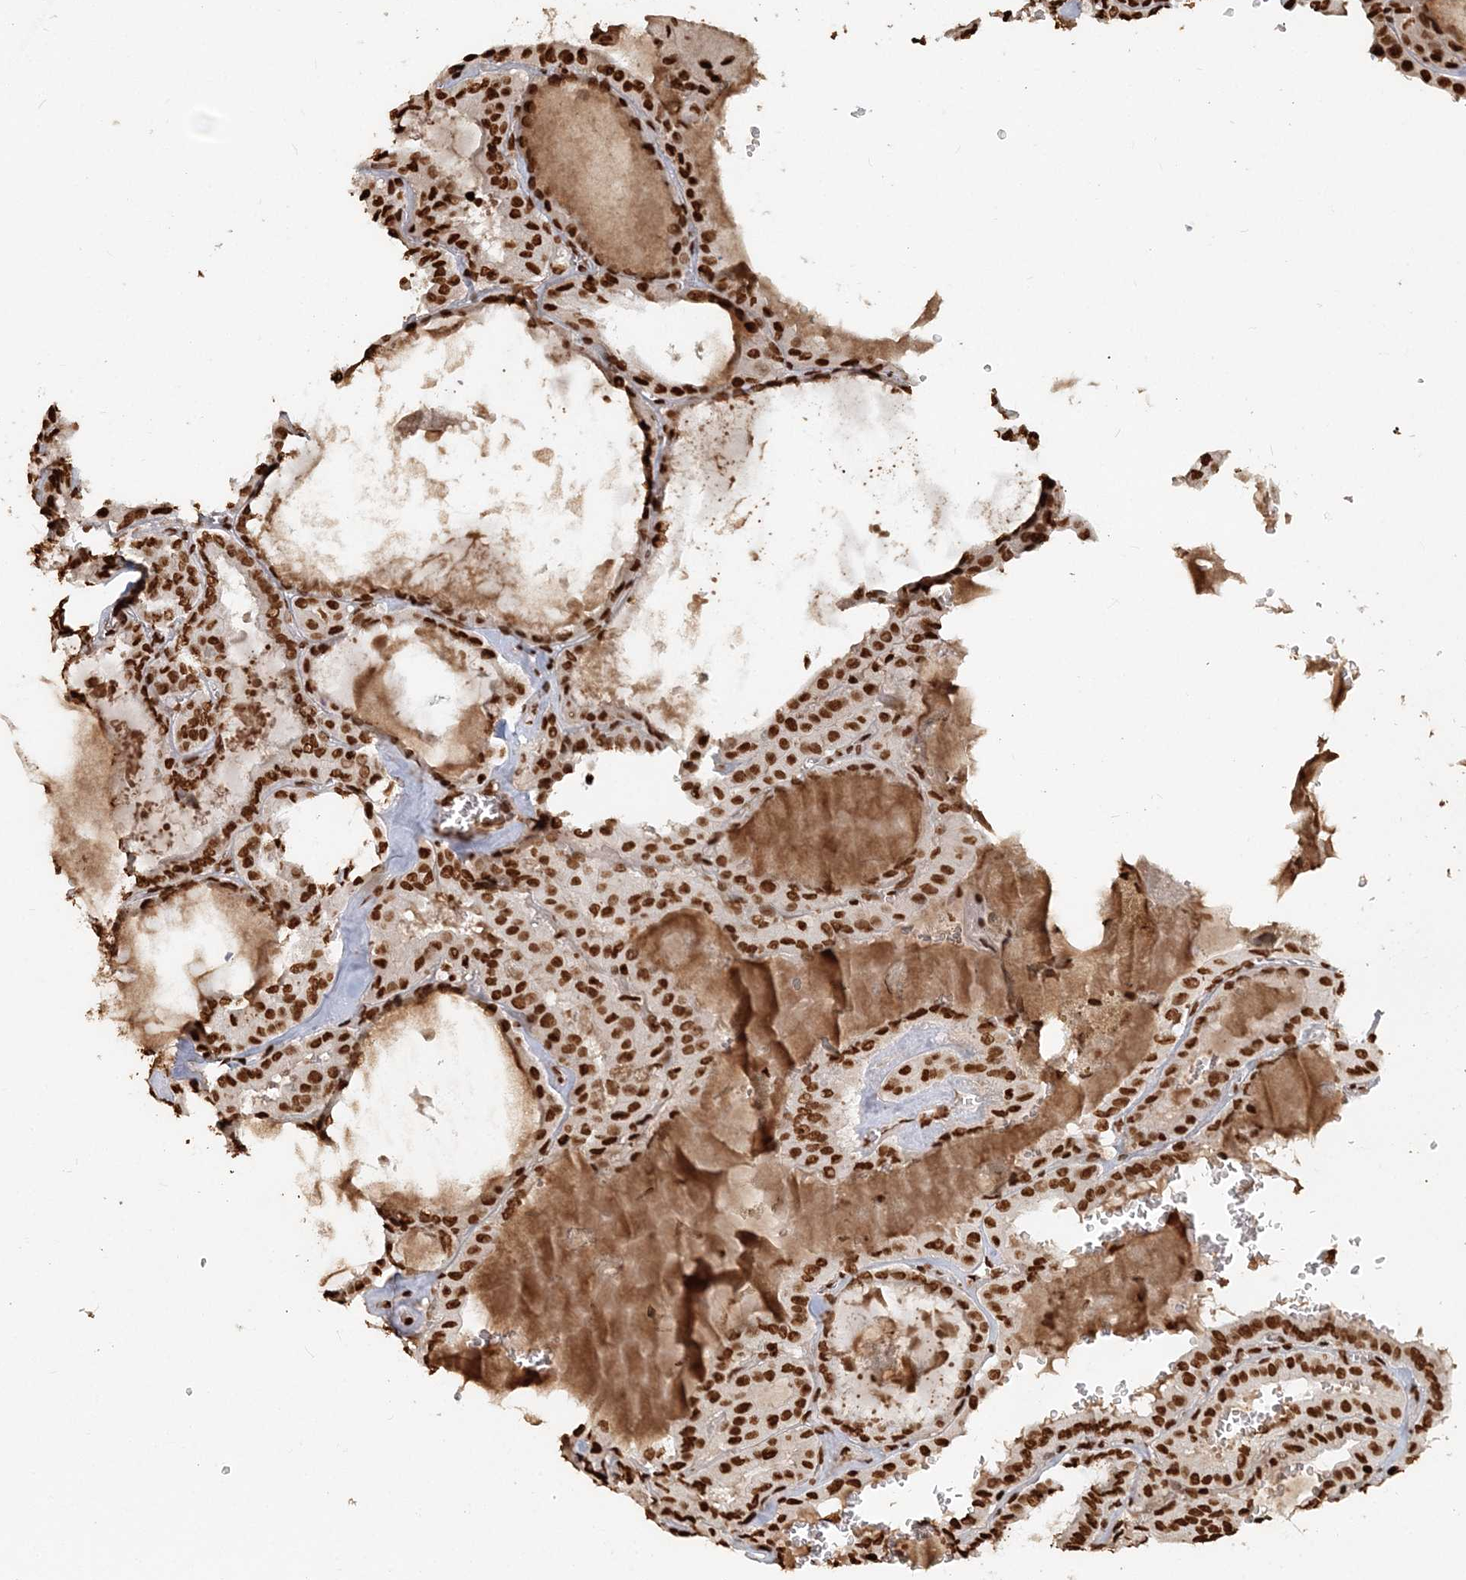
{"staining": {"intensity": "strong", "quantity": ">75%", "location": "nuclear"}, "tissue": "thyroid cancer", "cell_type": "Tumor cells", "image_type": "cancer", "snomed": [{"axis": "morphology", "description": "Papillary adenocarcinoma, NOS"}, {"axis": "topography", "description": "Thyroid gland"}], "caption": "A photomicrograph showing strong nuclear staining in approximately >75% of tumor cells in thyroid cancer (papillary adenocarcinoma), as visualized by brown immunohistochemical staining.", "gene": "H3-3B", "patient": {"sex": "male", "age": 52}}